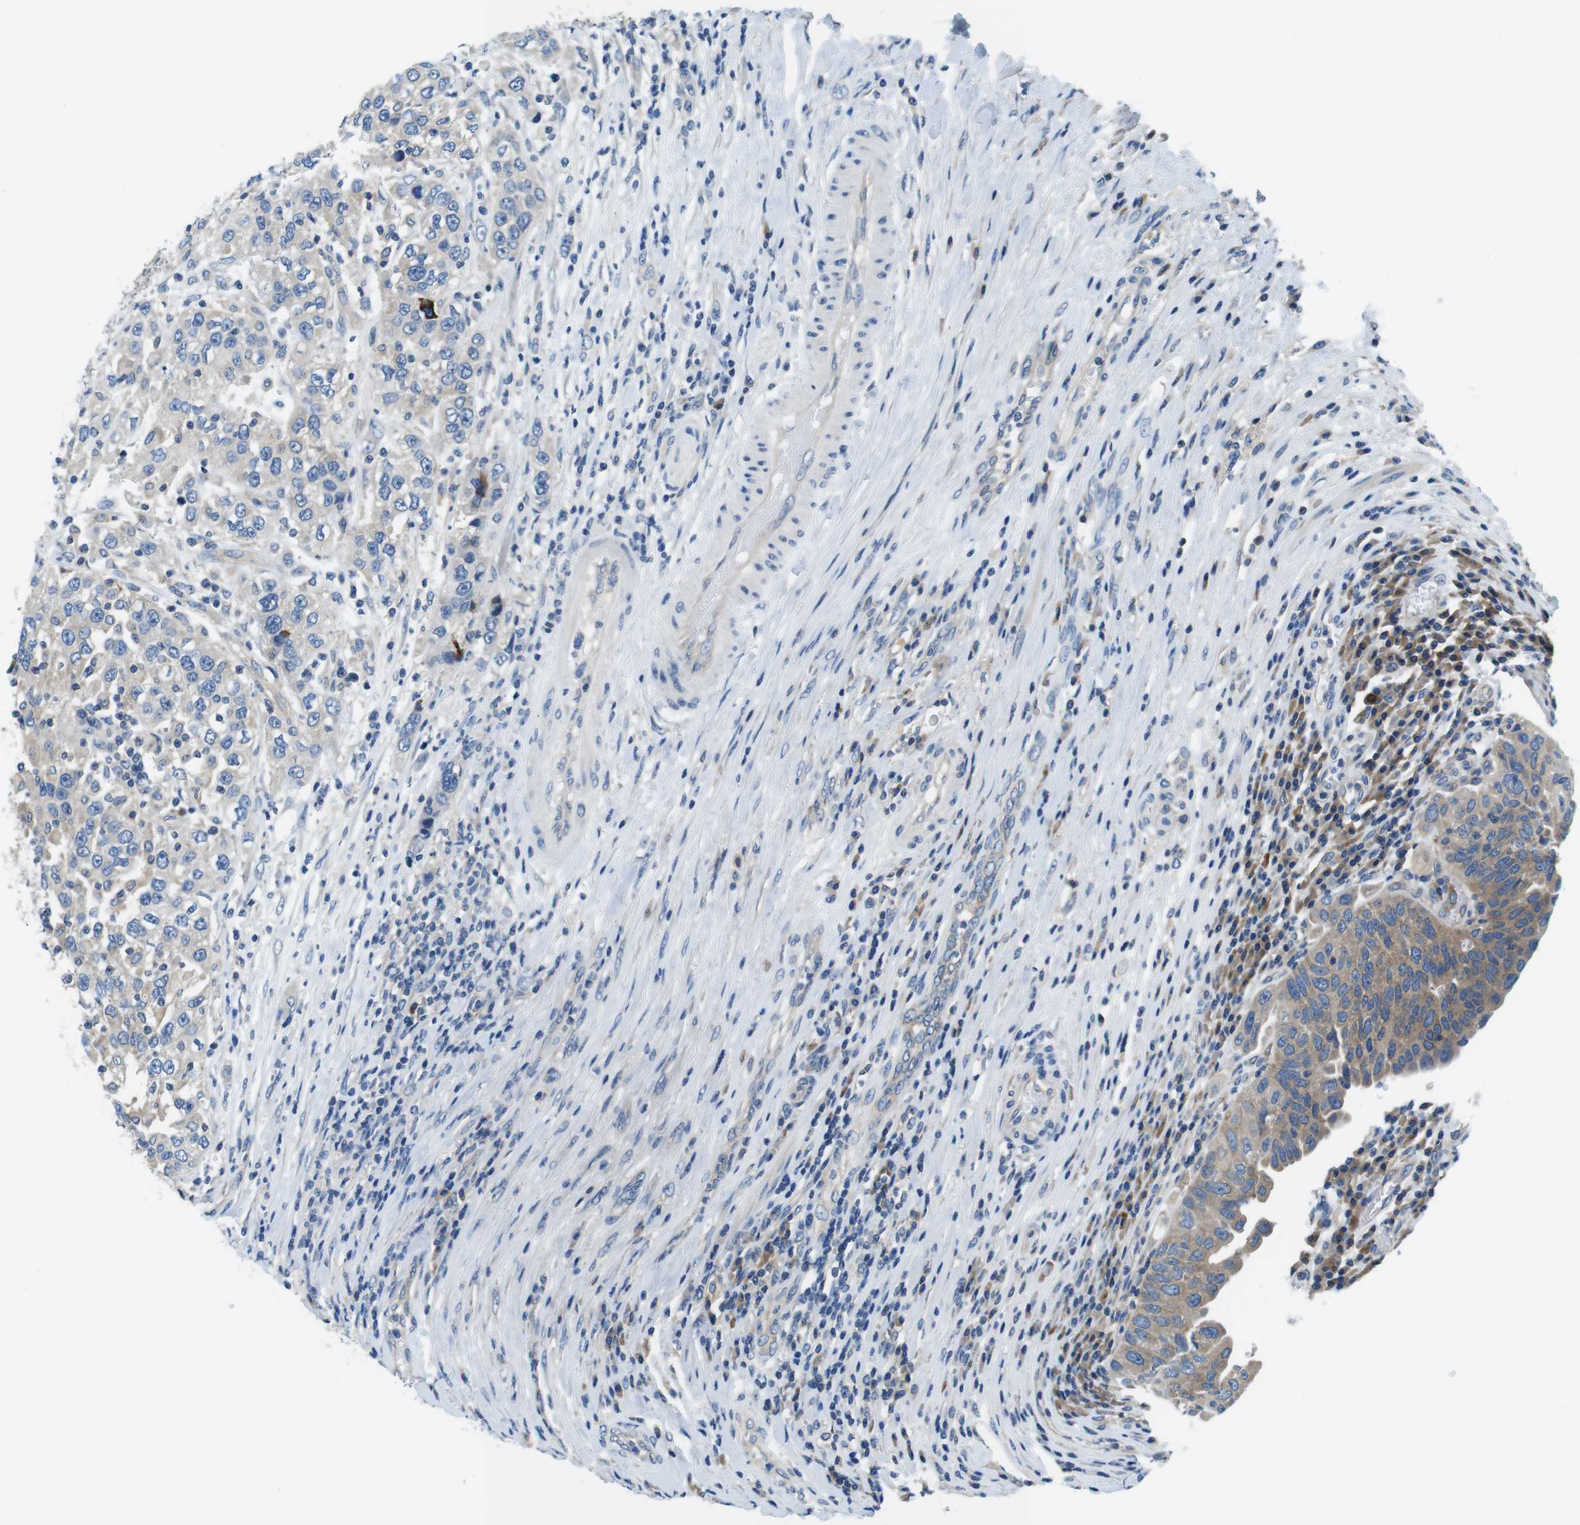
{"staining": {"intensity": "negative", "quantity": "none", "location": "none"}, "tissue": "urothelial cancer", "cell_type": "Tumor cells", "image_type": "cancer", "snomed": [{"axis": "morphology", "description": "Urothelial carcinoma, High grade"}, {"axis": "topography", "description": "Urinary bladder"}], "caption": "The immunohistochemistry (IHC) histopathology image has no significant staining in tumor cells of urothelial cancer tissue. (DAB (3,3'-diaminobenzidine) IHC visualized using brightfield microscopy, high magnification).", "gene": "DENND4C", "patient": {"sex": "female", "age": 80}}